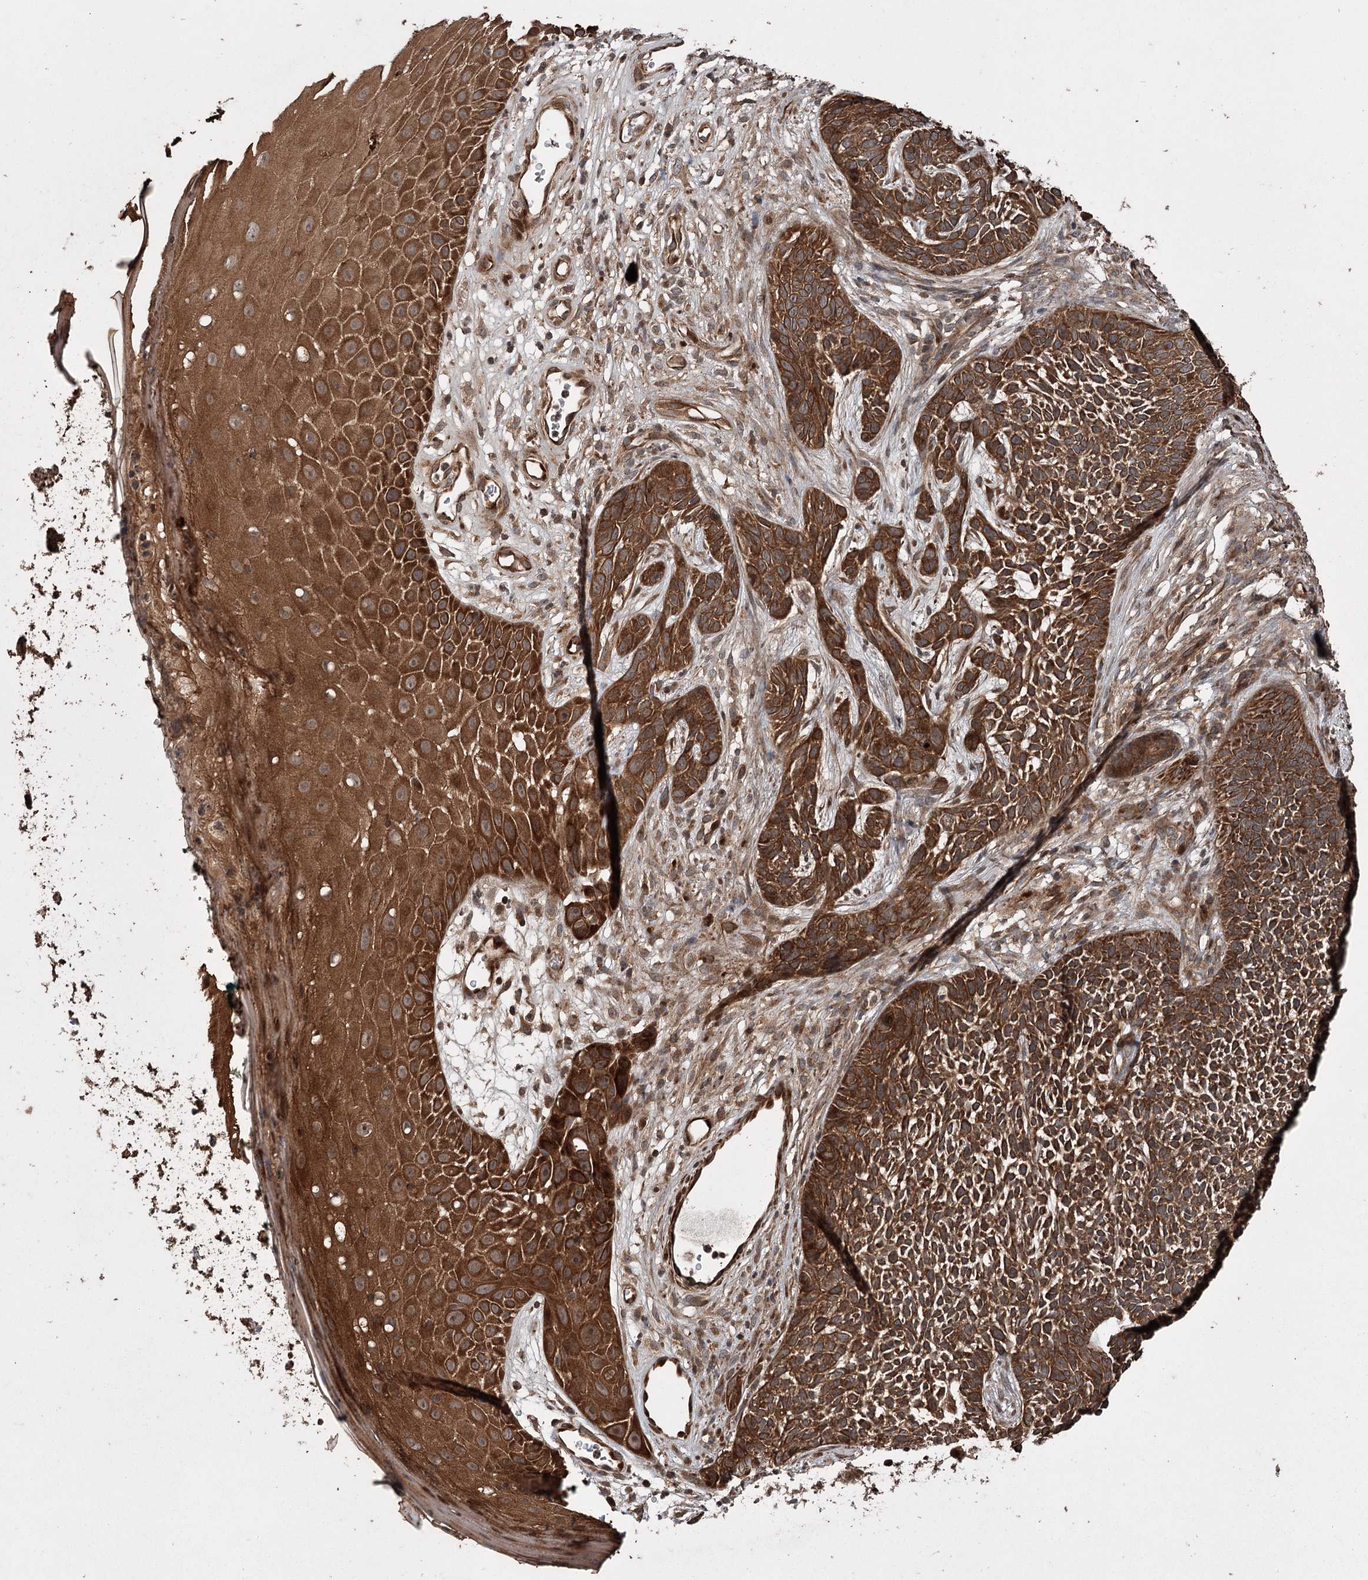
{"staining": {"intensity": "strong", "quantity": ">75%", "location": "cytoplasmic/membranous"}, "tissue": "skin cancer", "cell_type": "Tumor cells", "image_type": "cancer", "snomed": [{"axis": "morphology", "description": "Basal cell carcinoma"}, {"axis": "topography", "description": "Skin"}], "caption": "A brown stain labels strong cytoplasmic/membranous staining of a protein in skin cancer tumor cells.", "gene": "RPAP3", "patient": {"sex": "female", "age": 84}}